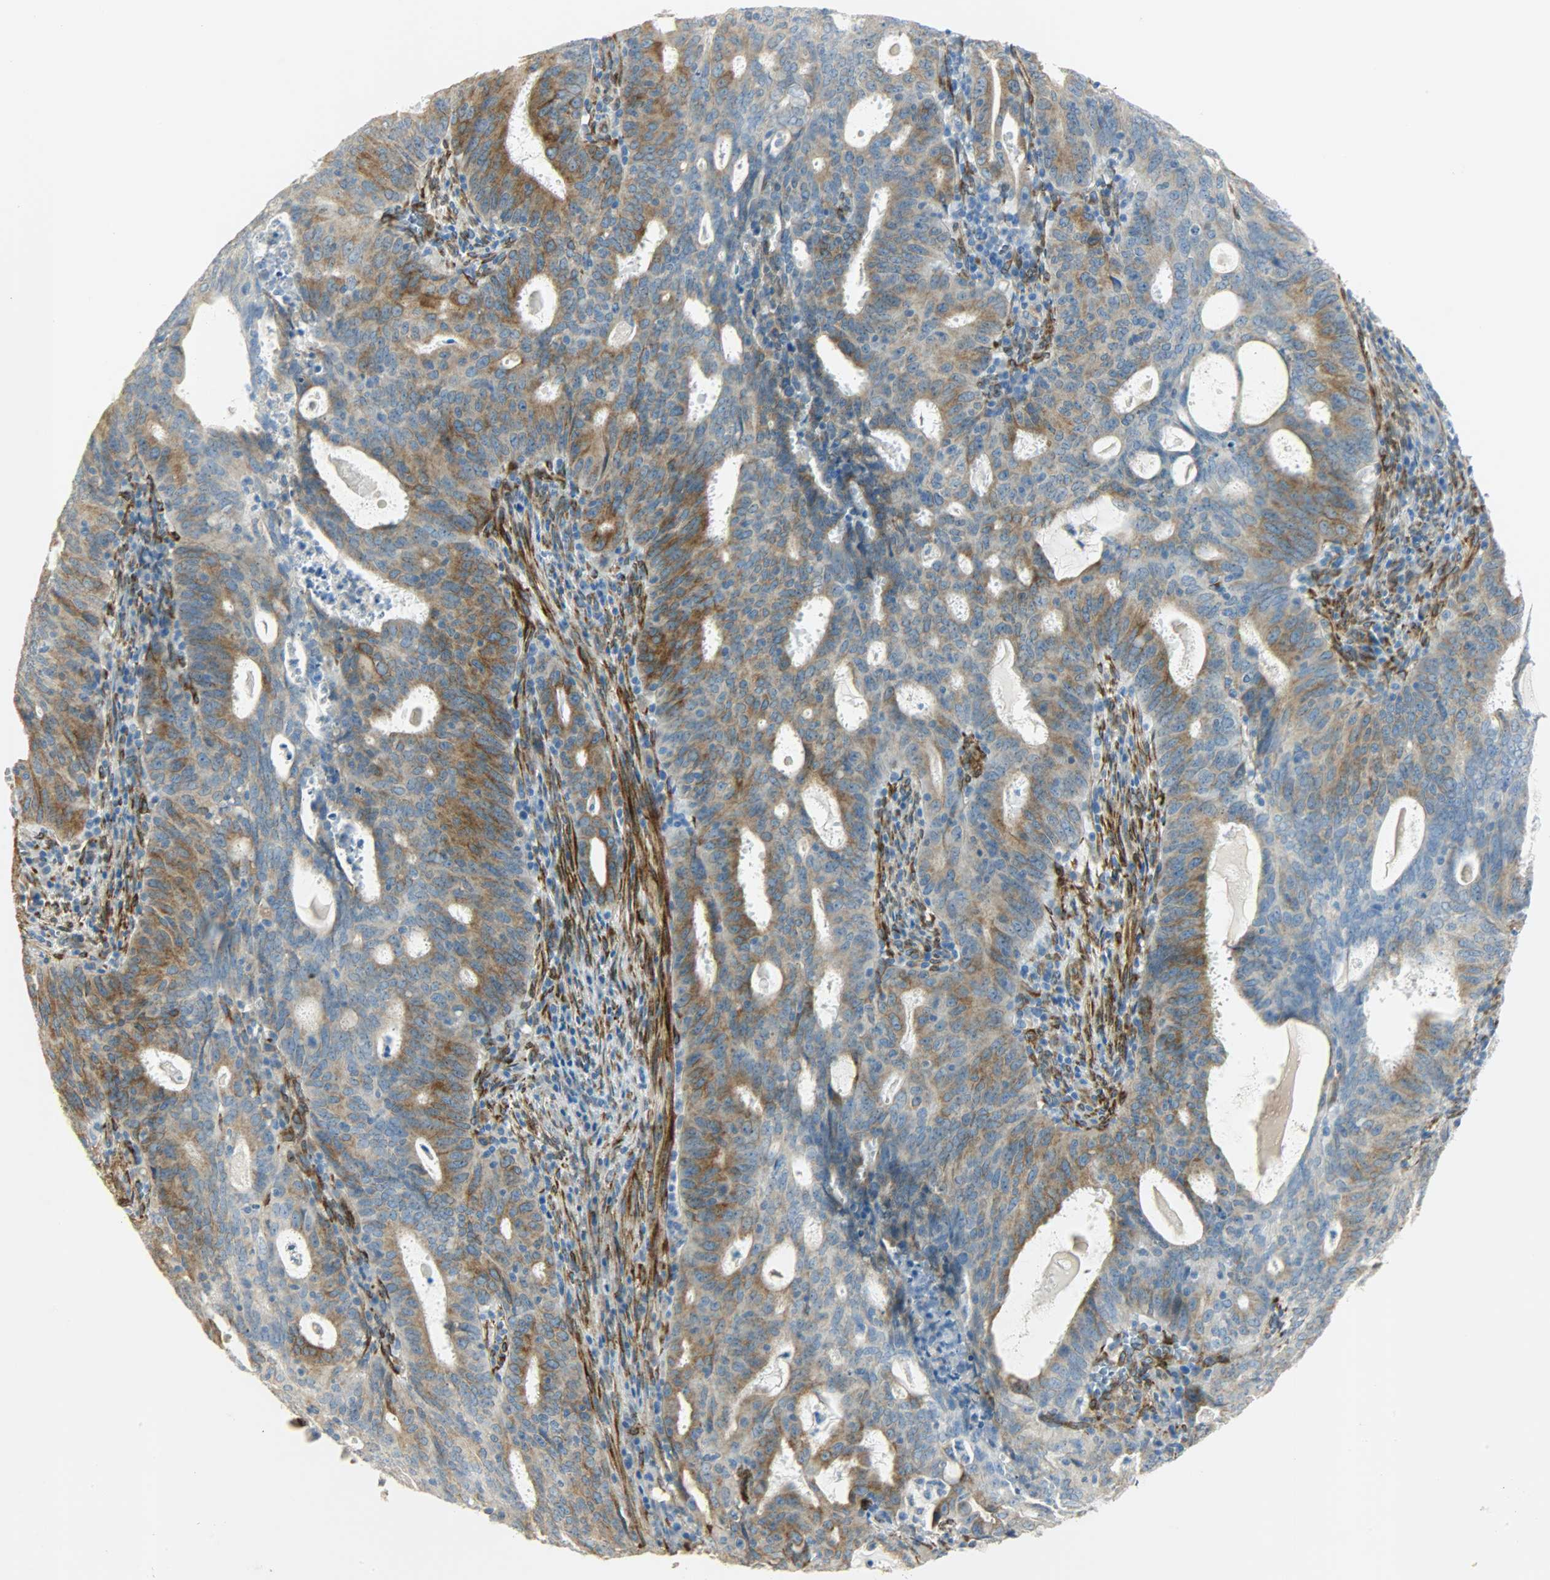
{"staining": {"intensity": "strong", "quantity": ">75%", "location": "cytoplasmic/membranous"}, "tissue": "cervical cancer", "cell_type": "Tumor cells", "image_type": "cancer", "snomed": [{"axis": "morphology", "description": "Adenocarcinoma, NOS"}, {"axis": "topography", "description": "Cervix"}], "caption": "Protein expression analysis of human cervical cancer (adenocarcinoma) reveals strong cytoplasmic/membranous positivity in approximately >75% of tumor cells.", "gene": "PKD2", "patient": {"sex": "female", "age": 44}}